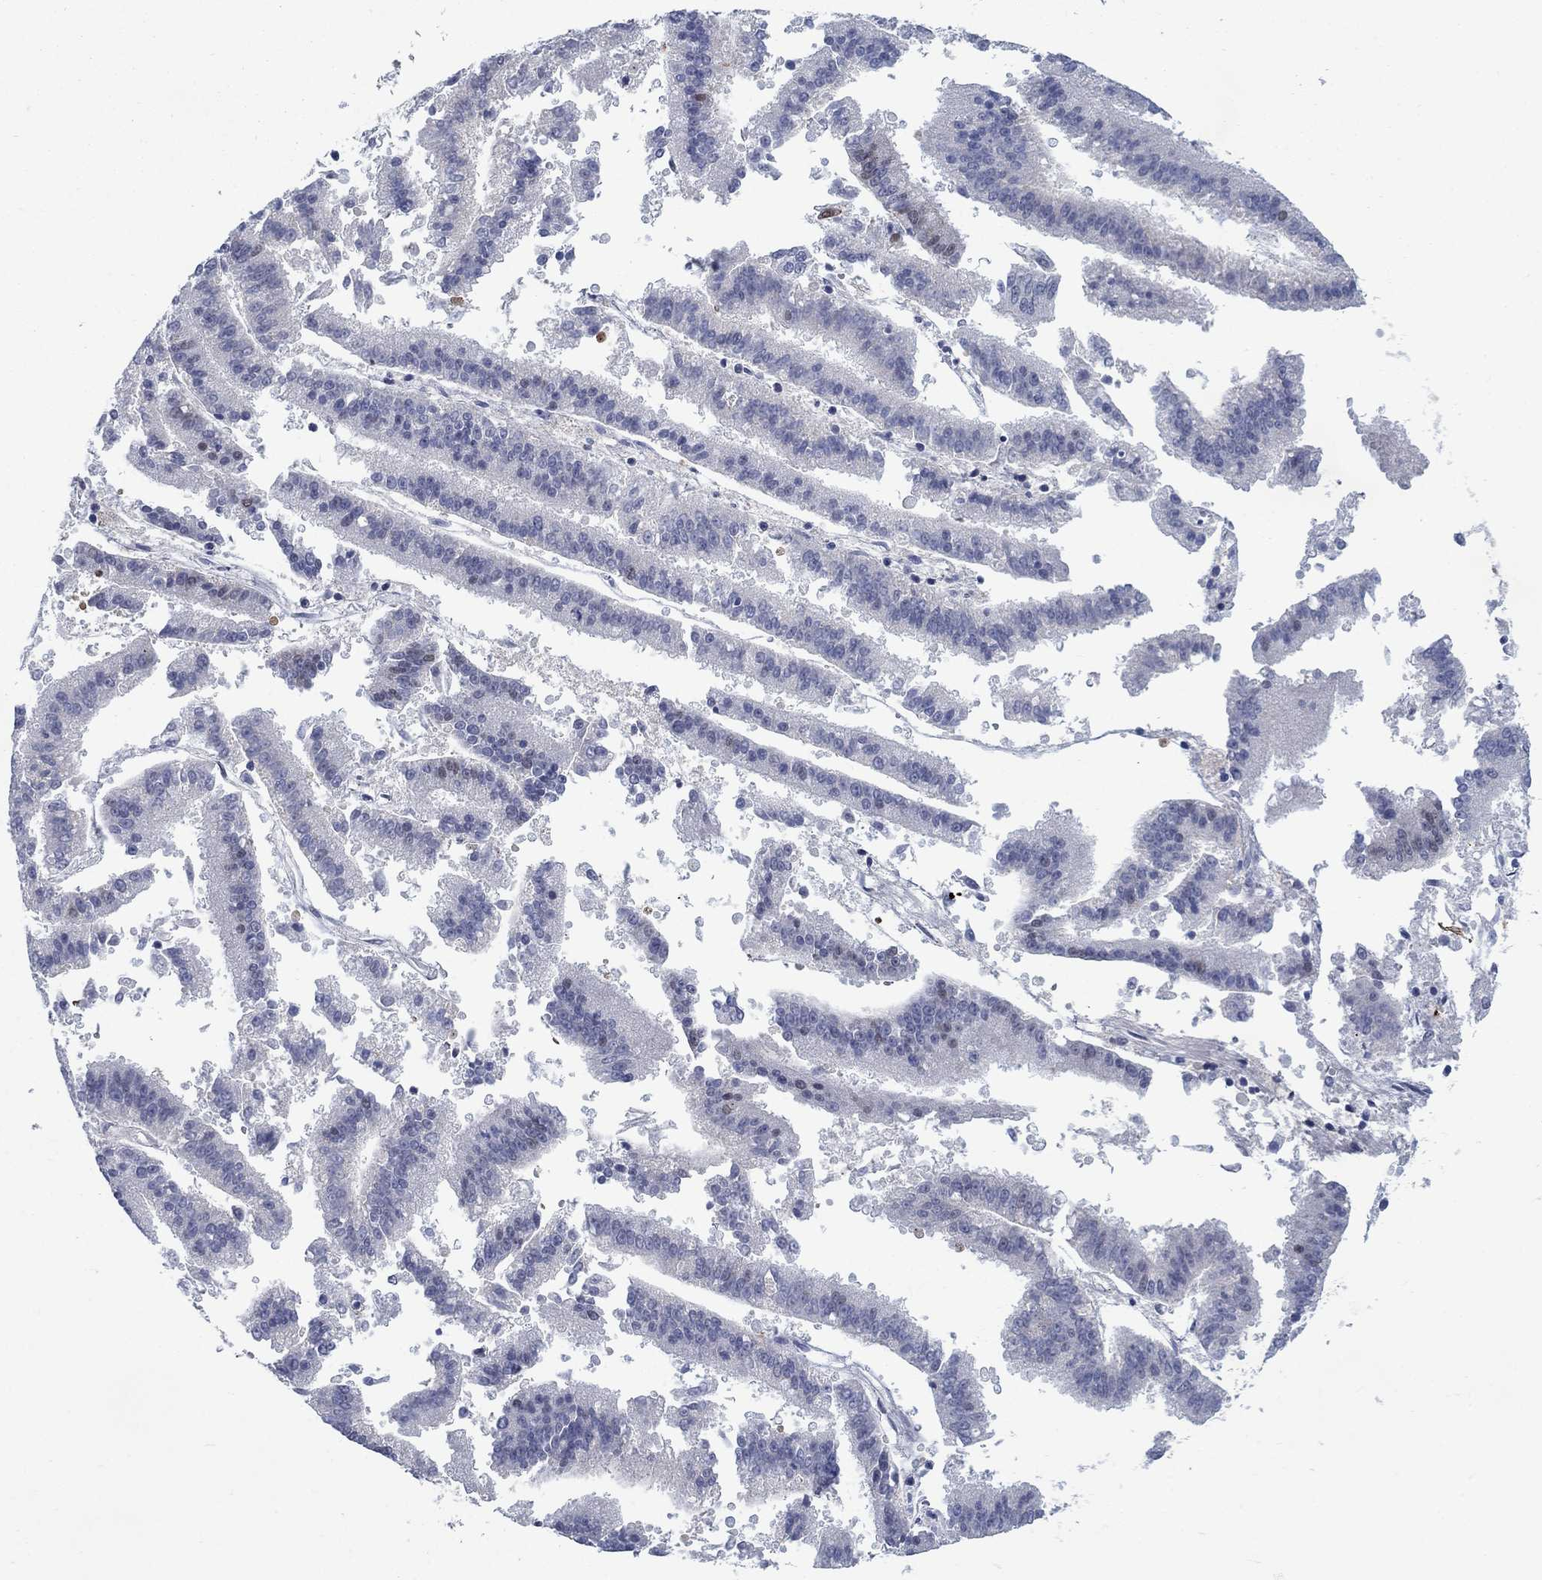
{"staining": {"intensity": "weak", "quantity": "<25%", "location": "nuclear"}, "tissue": "endometrial cancer", "cell_type": "Tumor cells", "image_type": "cancer", "snomed": [{"axis": "morphology", "description": "Adenocarcinoma, NOS"}, {"axis": "topography", "description": "Endometrium"}], "caption": "Tumor cells are negative for brown protein staining in endometrial adenocarcinoma. Brightfield microscopy of immunohistochemistry (IHC) stained with DAB (brown) and hematoxylin (blue), captured at high magnification.", "gene": "SH3RF1", "patient": {"sex": "female", "age": 66}}